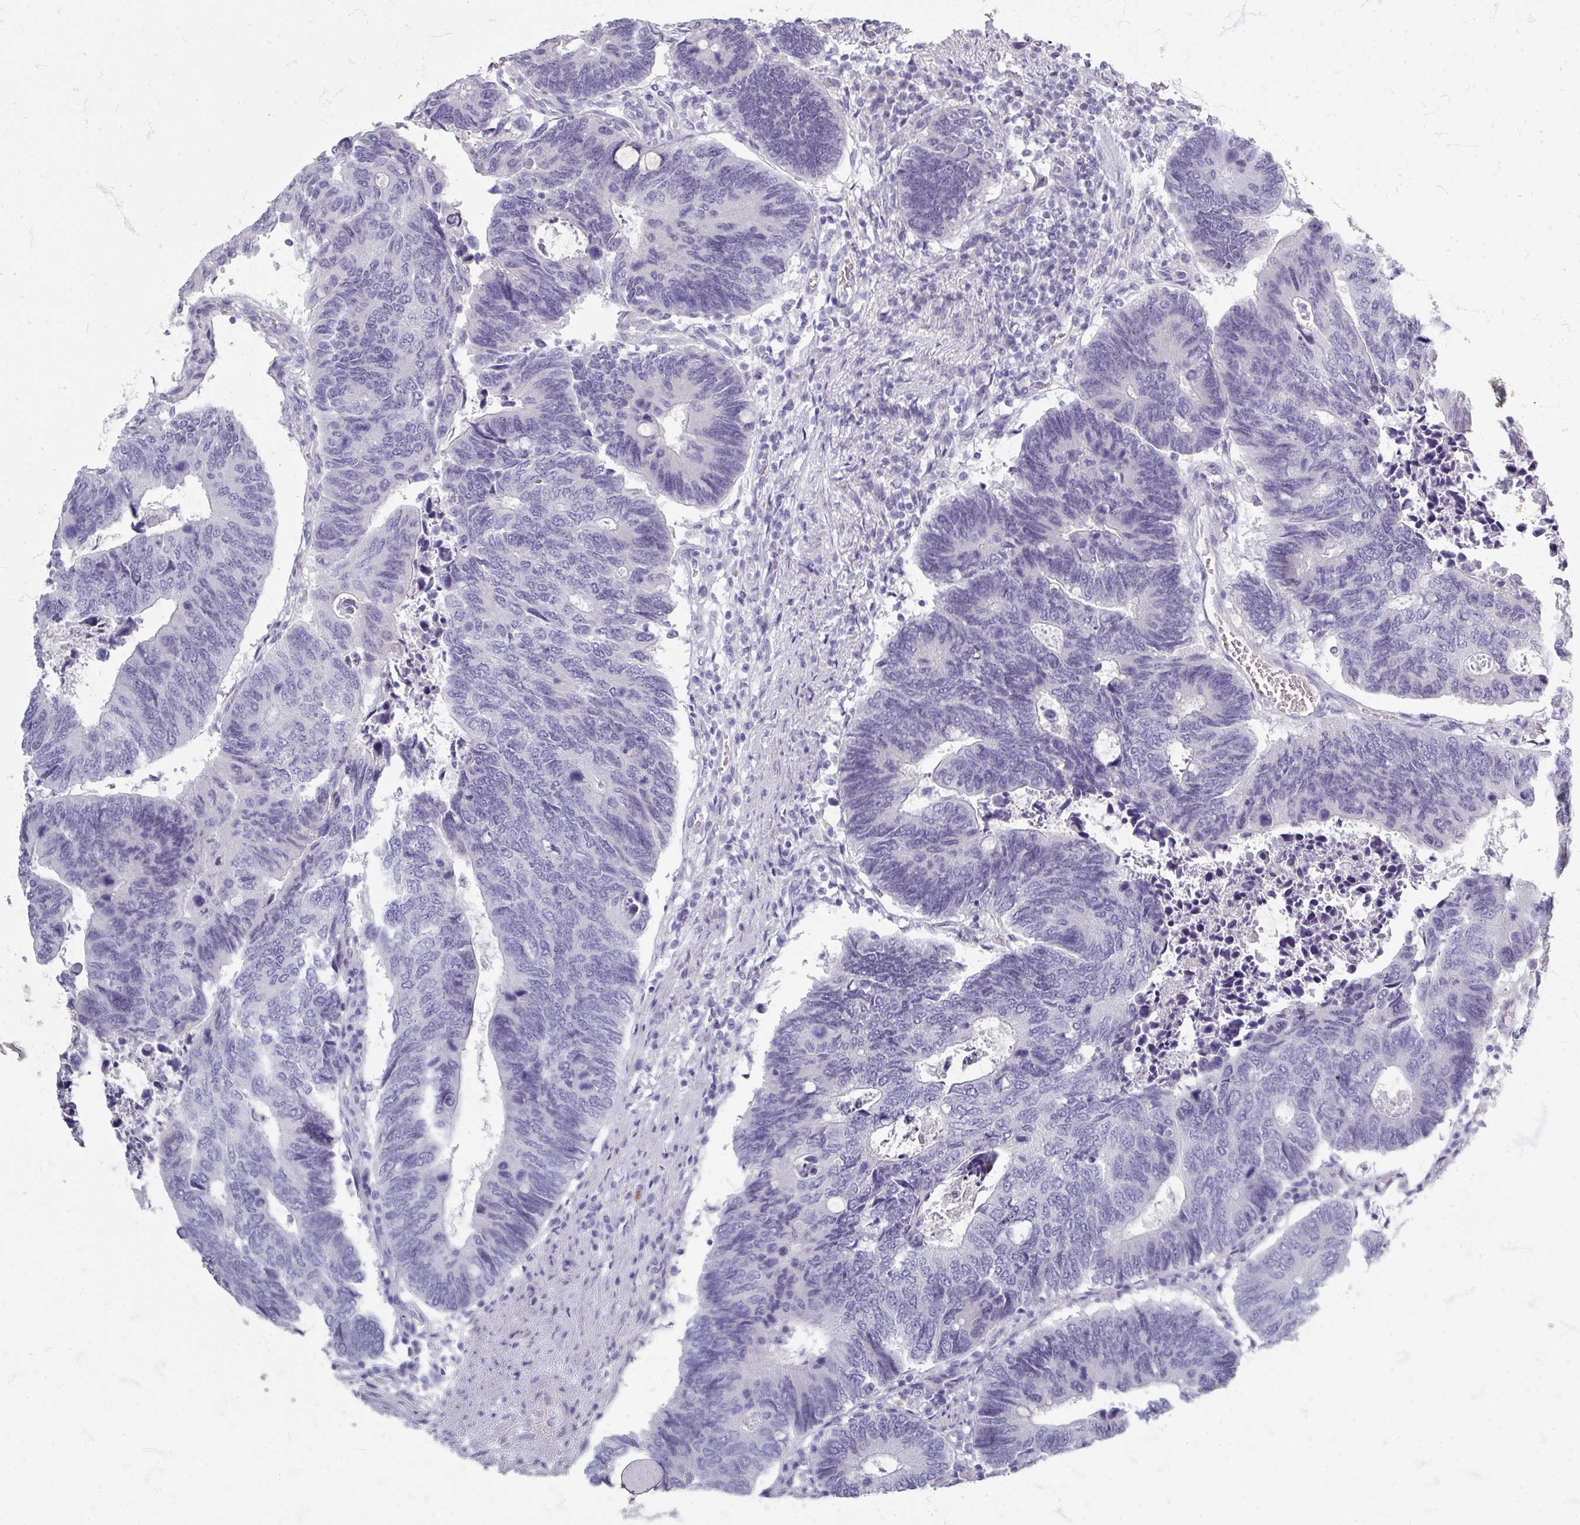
{"staining": {"intensity": "negative", "quantity": "none", "location": "none"}, "tissue": "colorectal cancer", "cell_type": "Tumor cells", "image_type": "cancer", "snomed": [{"axis": "morphology", "description": "Adenocarcinoma, NOS"}, {"axis": "topography", "description": "Colon"}], "caption": "The image exhibits no staining of tumor cells in colorectal adenocarcinoma. (DAB immunohistochemistry (IHC) with hematoxylin counter stain).", "gene": "ZNF878", "patient": {"sex": "male", "age": 87}}